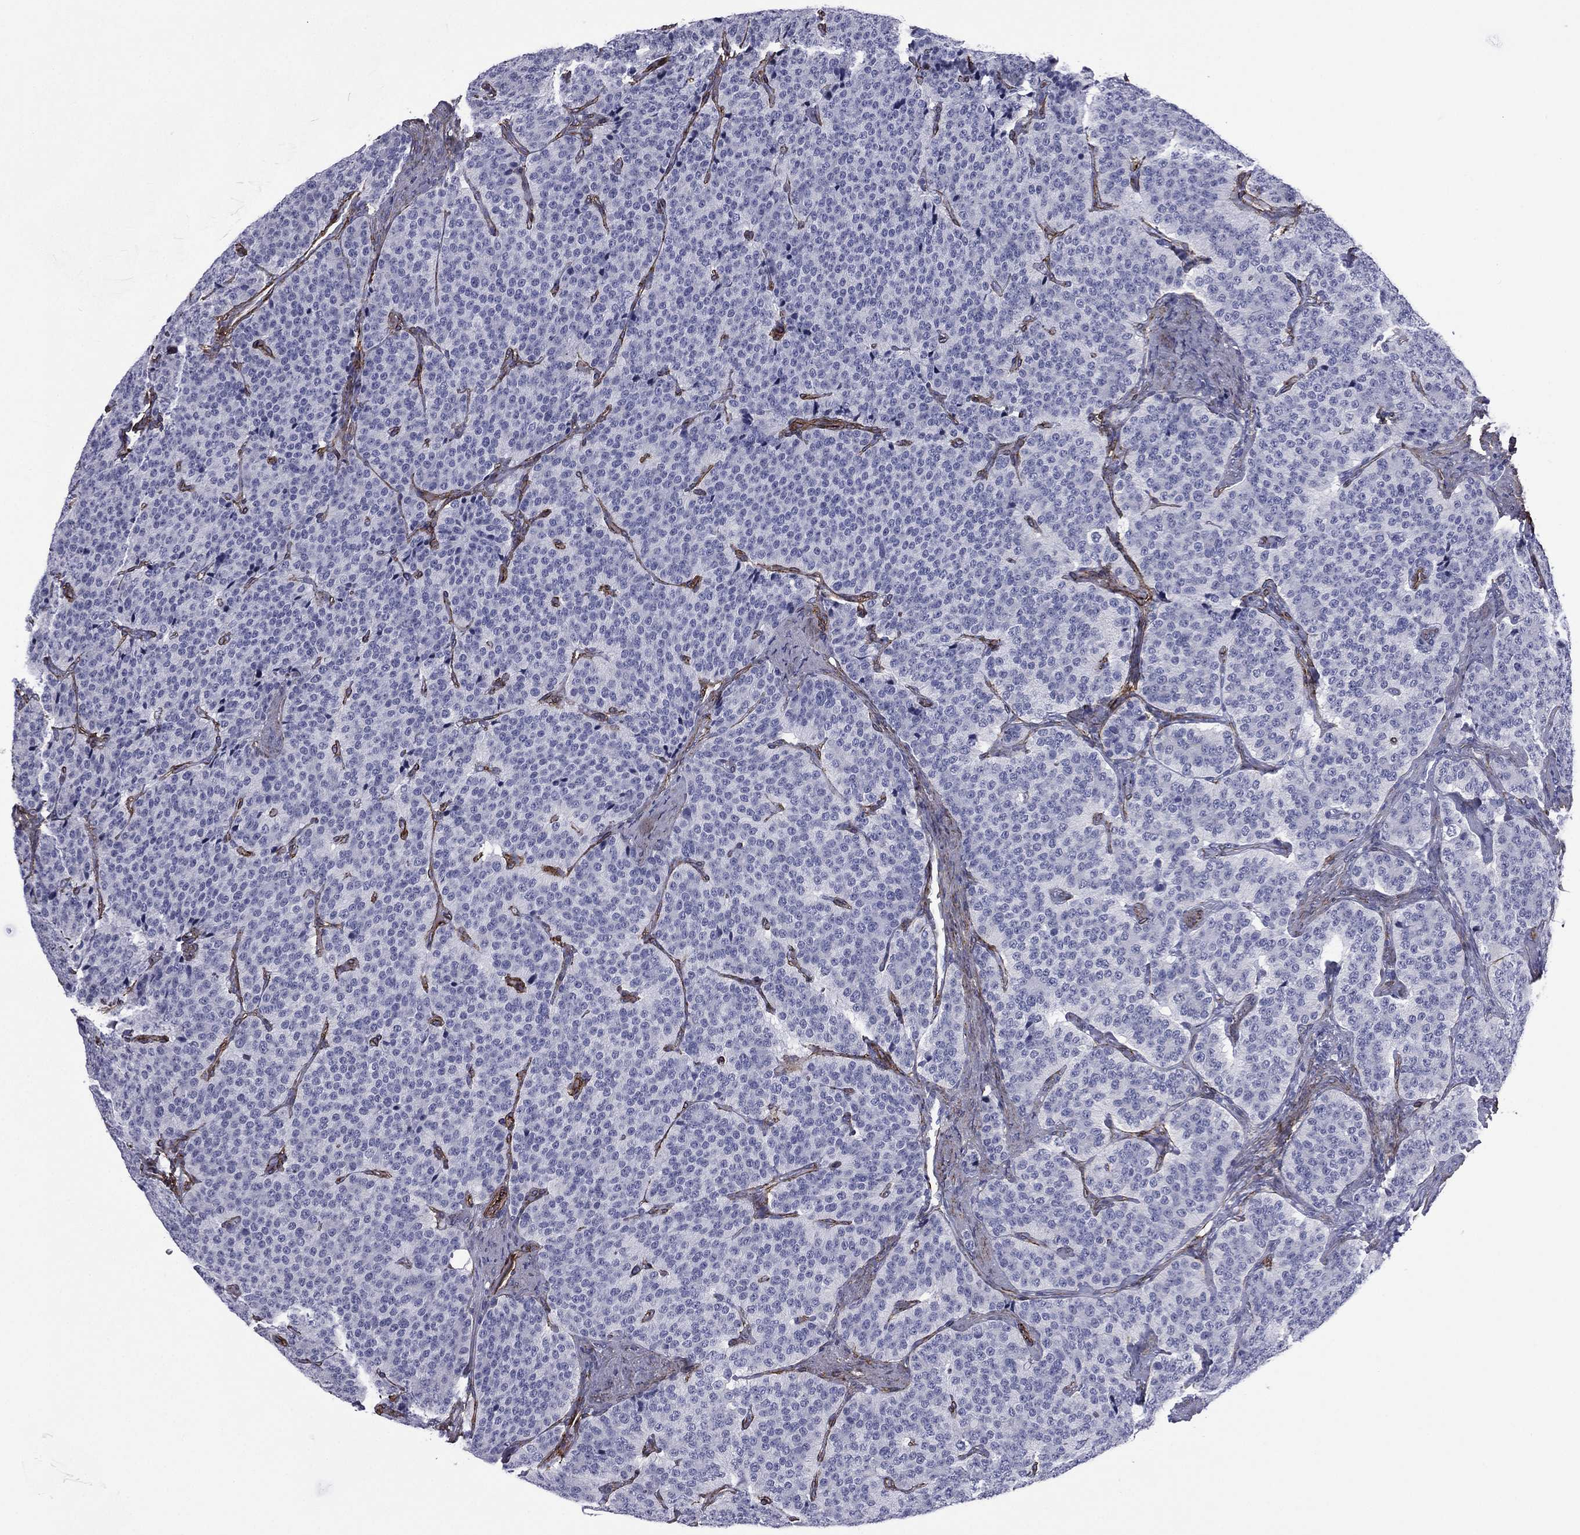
{"staining": {"intensity": "negative", "quantity": "none", "location": "none"}, "tissue": "carcinoid", "cell_type": "Tumor cells", "image_type": "cancer", "snomed": [{"axis": "morphology", "description": "Carcinoid, malignant, NOS"}, {"axis": "topography", "description": "Small intestine"}], "caption": "Immunohistochemical staining of human carcinoid (malignant) reveals no significant positivity in tumor cells.", "gene": "CAVIN3", "patient": {"sex": "female", "age": 58}}